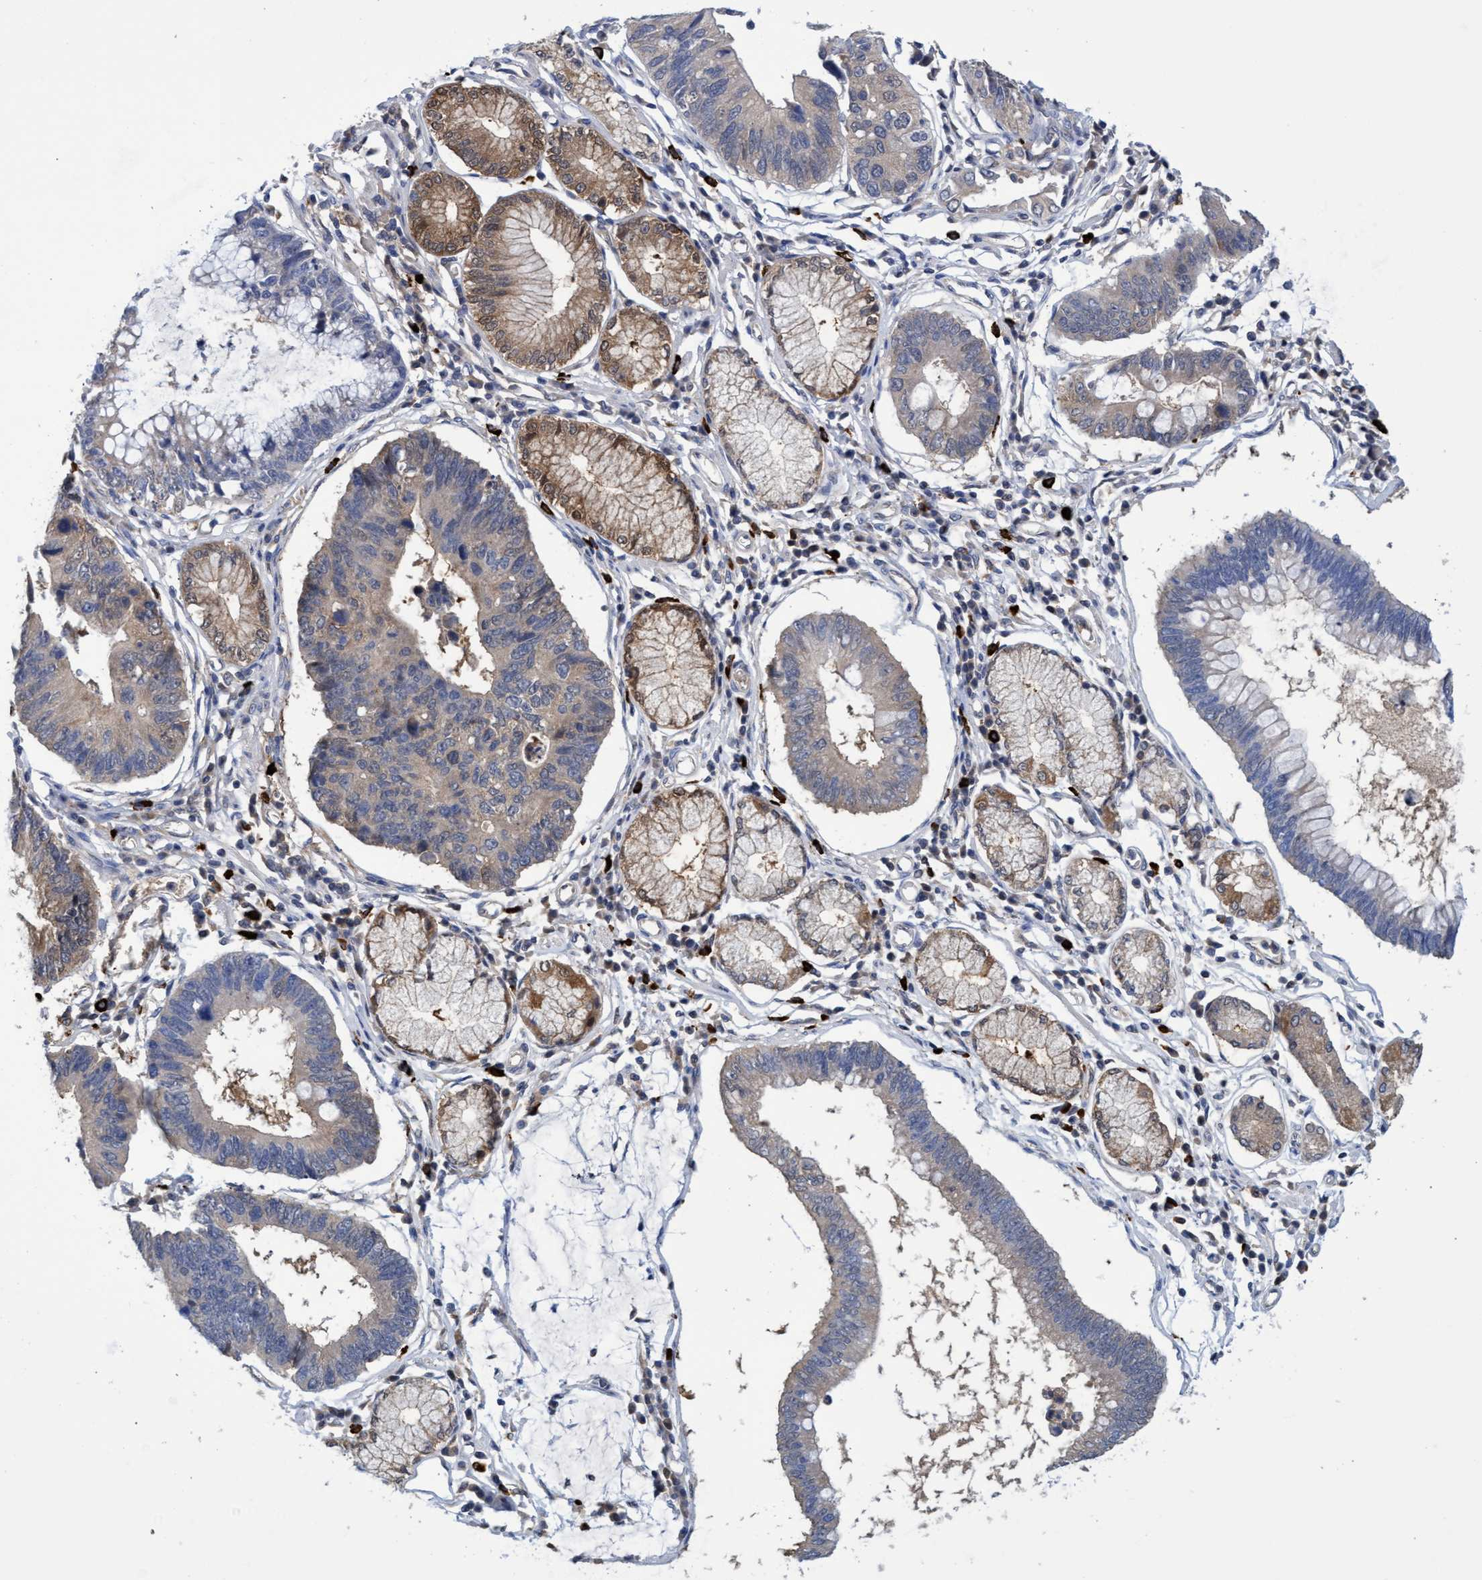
{"staining": {"intensity": "moderate", "quantity": "<25%", "location": "cytoplasmic/membranous"}, "tissue": "stomach cancer", "cell_type": "Tumor cells", "image_type": "cancer", "snomed": [{"axis": "morphology", "description": "Adenocarcinoma, NOS"}, {"axis": "topography", "description": "Stomach"}], "caption": "Stomach cancer (adenocarcinoma) tissue demonstrates moderate cytoplasmic/membranous staining in approximately <25% of tumor cells, visualized by immunohistochemistry. (IHC, brightfield microscopy, high magnification).", "gene": "PNPO", "patient": {"sex": "male", "age": 59}}